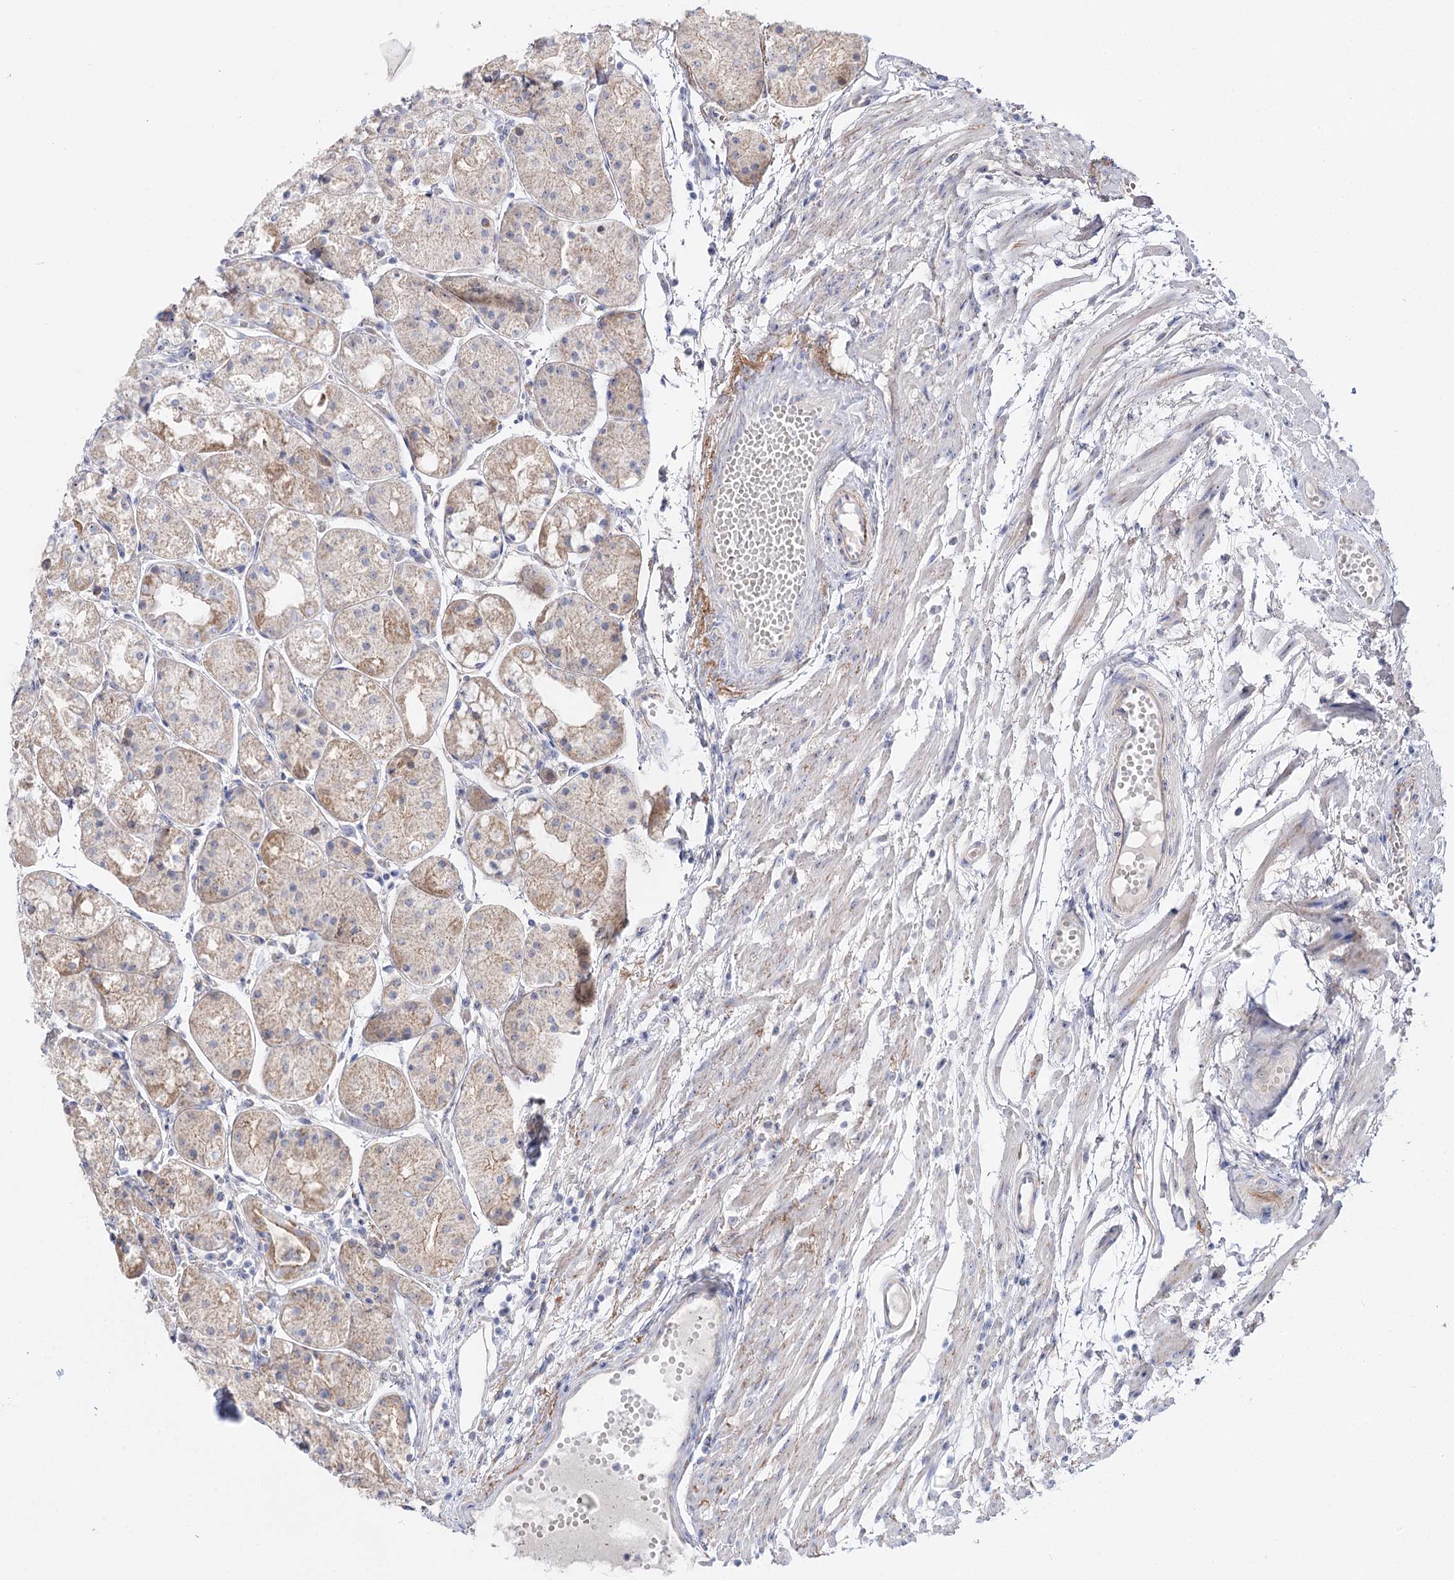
{"staining": {"intensity": "weak", "quantity": "25%-75%", "location": "cytoplasmic/membranous,nuclear"}, "tissue": "stomach", "cell_type": "Glandular cells", "image_type": "normal", "snomed": [{"axis": "morphology", "description": "Normal tissue, NOS"}, {"axis": "topography", "description": "Stomach, upper"}], "caption": "Stomach was stained to show a protein in brown. There is low levels of weak cytoplasmic/membranous,nuclear expression in about 25%-75% of glandular cells. (DAB = brown stain, brightfield microscopy at high magnification).", "gene": "SUOX", "patient": {"sex": "male", "age": 72}}